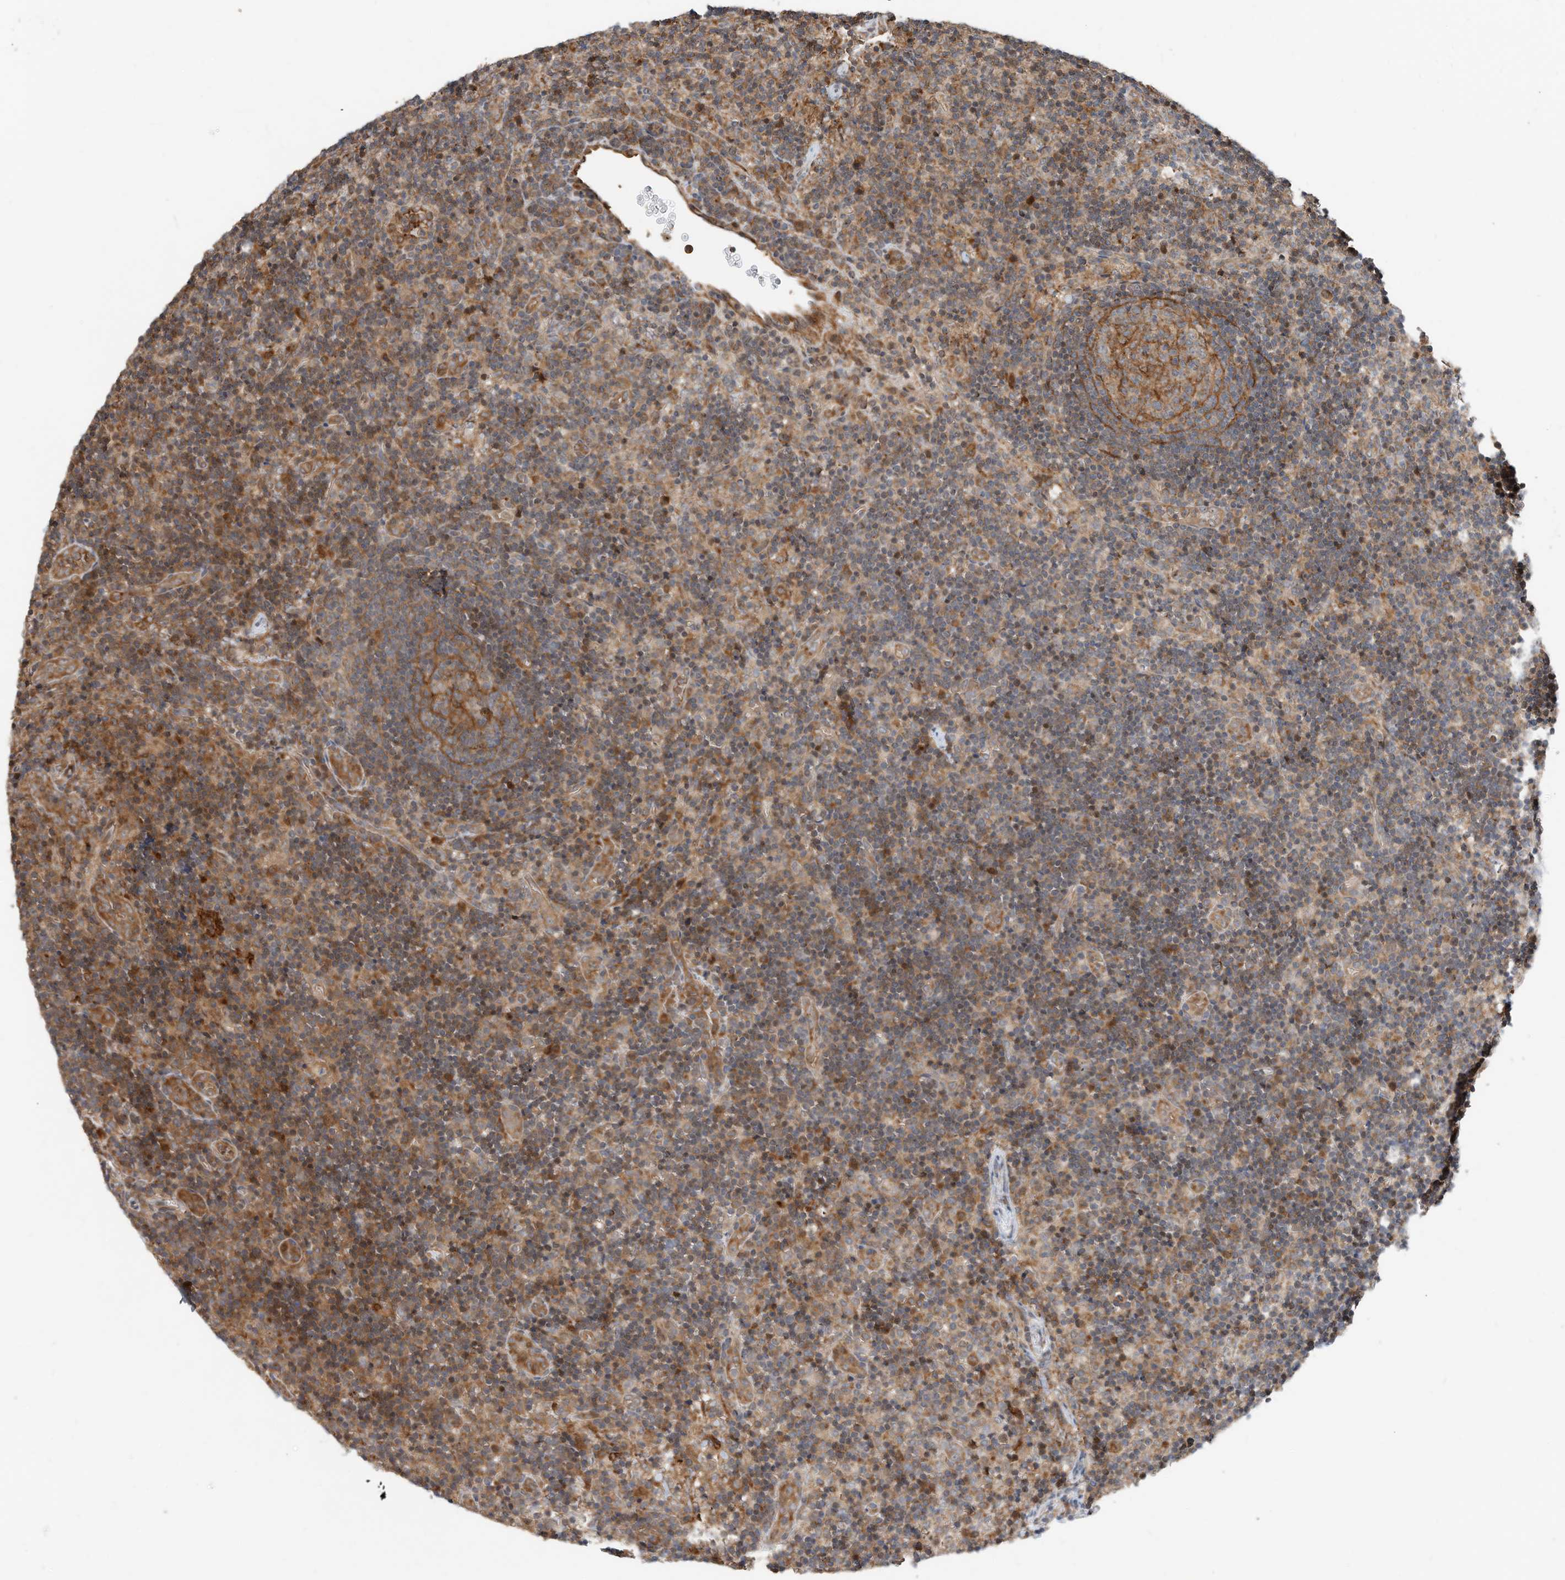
{"staining": {"intensity": "weak", "quantity": "25%-75%", "location": "cytoplasmic/membranous"}, "tissue": "lymph node", "cell_type": "Germinal center cells", "image_type": "normal", "snomed": [{"axis": "morphology", "description": "Normal tissue, NOS"}, {"axis": "topography", "description": "Lymph node"}], "caption": "Protein analysis of normal lymph node exhibits weak cytoplasmic/membranous expression in approximately 25%-75% of germinal center cells.", "gene": "CPAMD8", "patient": {"sex": "female", "age": 22}}